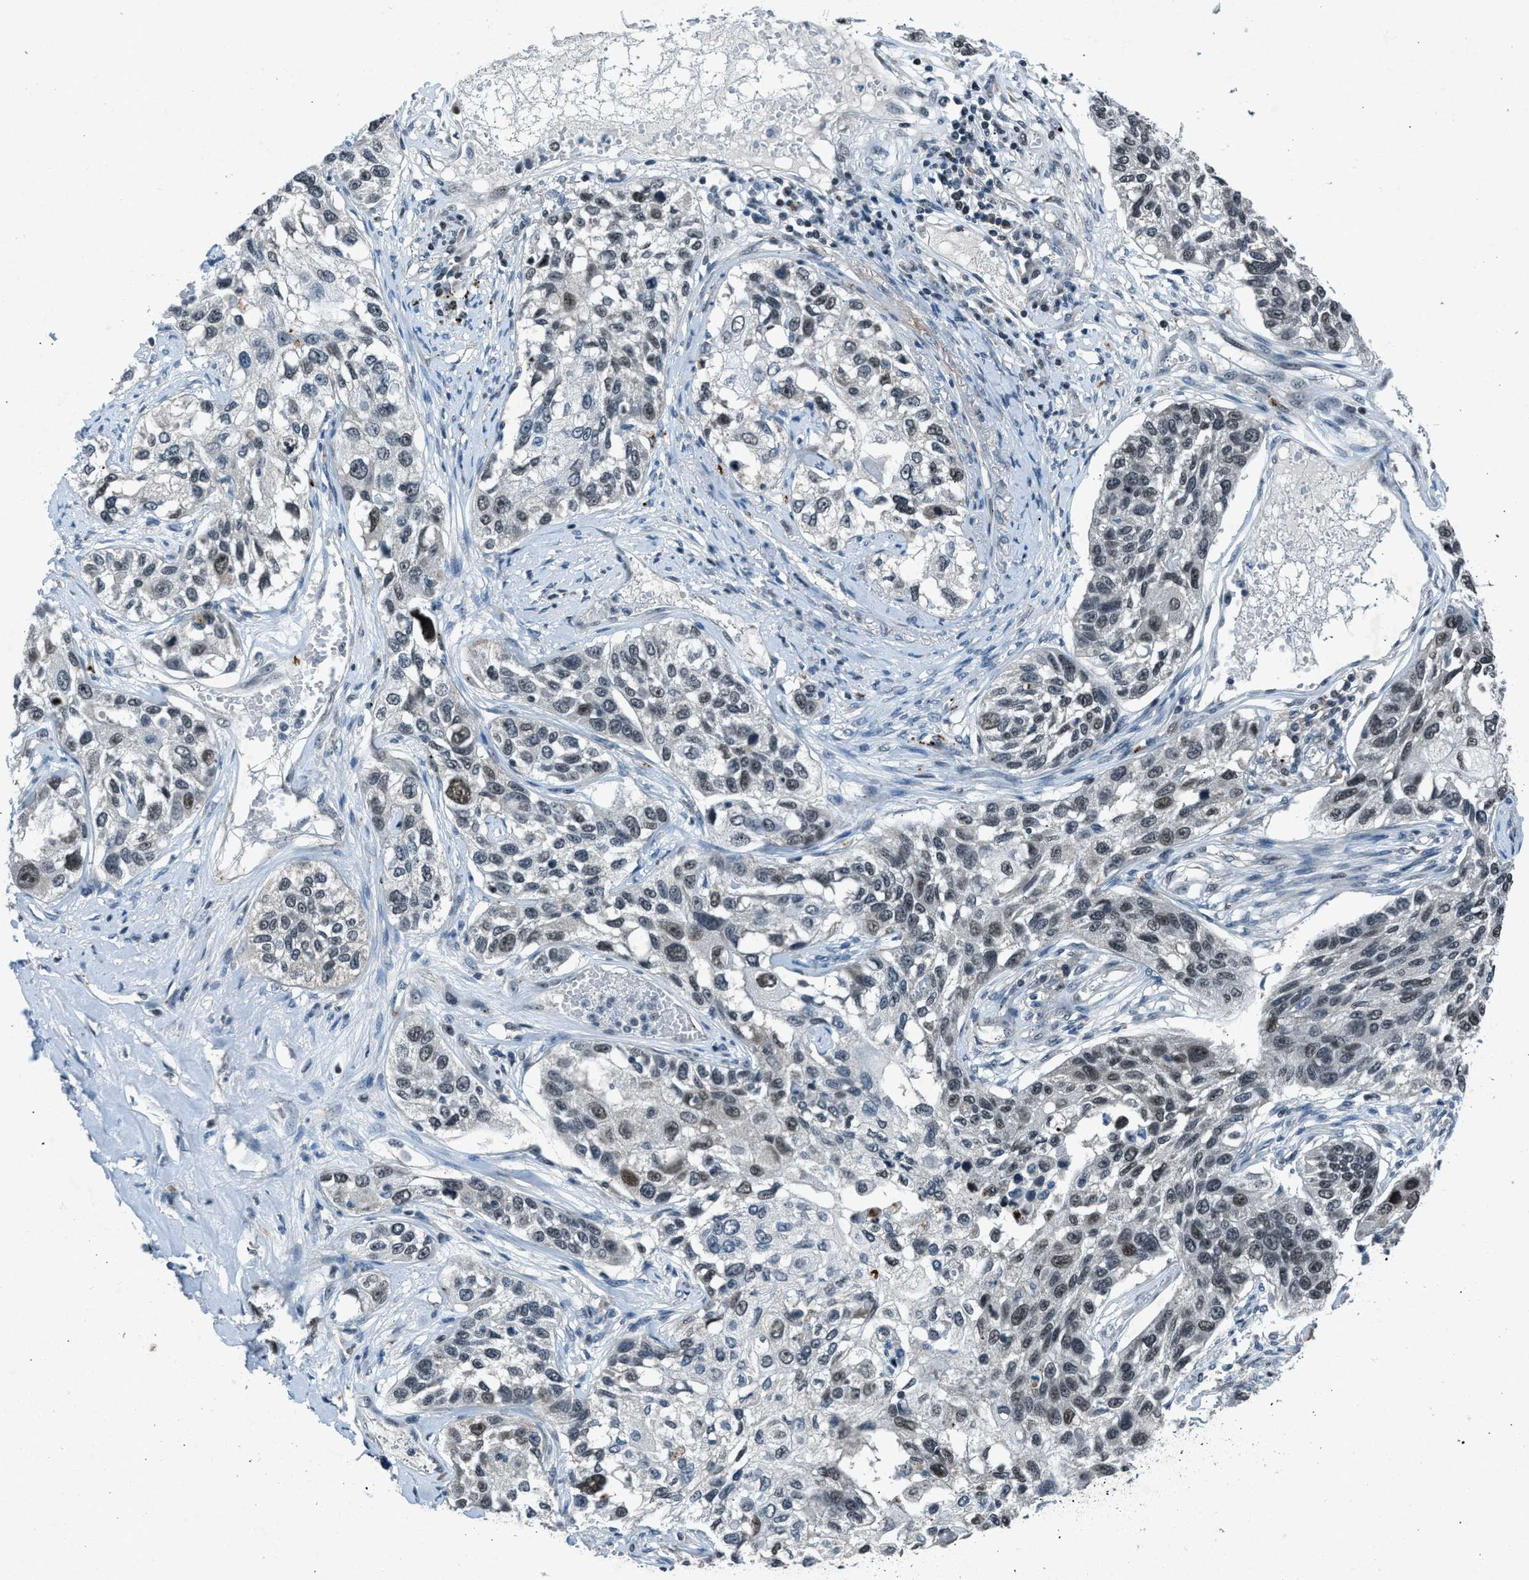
{"staining": {"intensity": "moderate", "quantity": "<25%", "location": "nuclear"}, "tissue": "lung cancer", "cell_type": "Tumor cells", "image_type": "cancer", "snomed": [{"axis": "morphology", "description": "Squamous cell carcinoma, NOS"}, {"axis": "topography", "description": "Lung"}], "caption": "Squamous cell carcinoma (lung) stained with a protein marker shows moderate staining in tumor cells.", "gene": "ADCY1", "patient": {"sex": "male", "age": 71}}